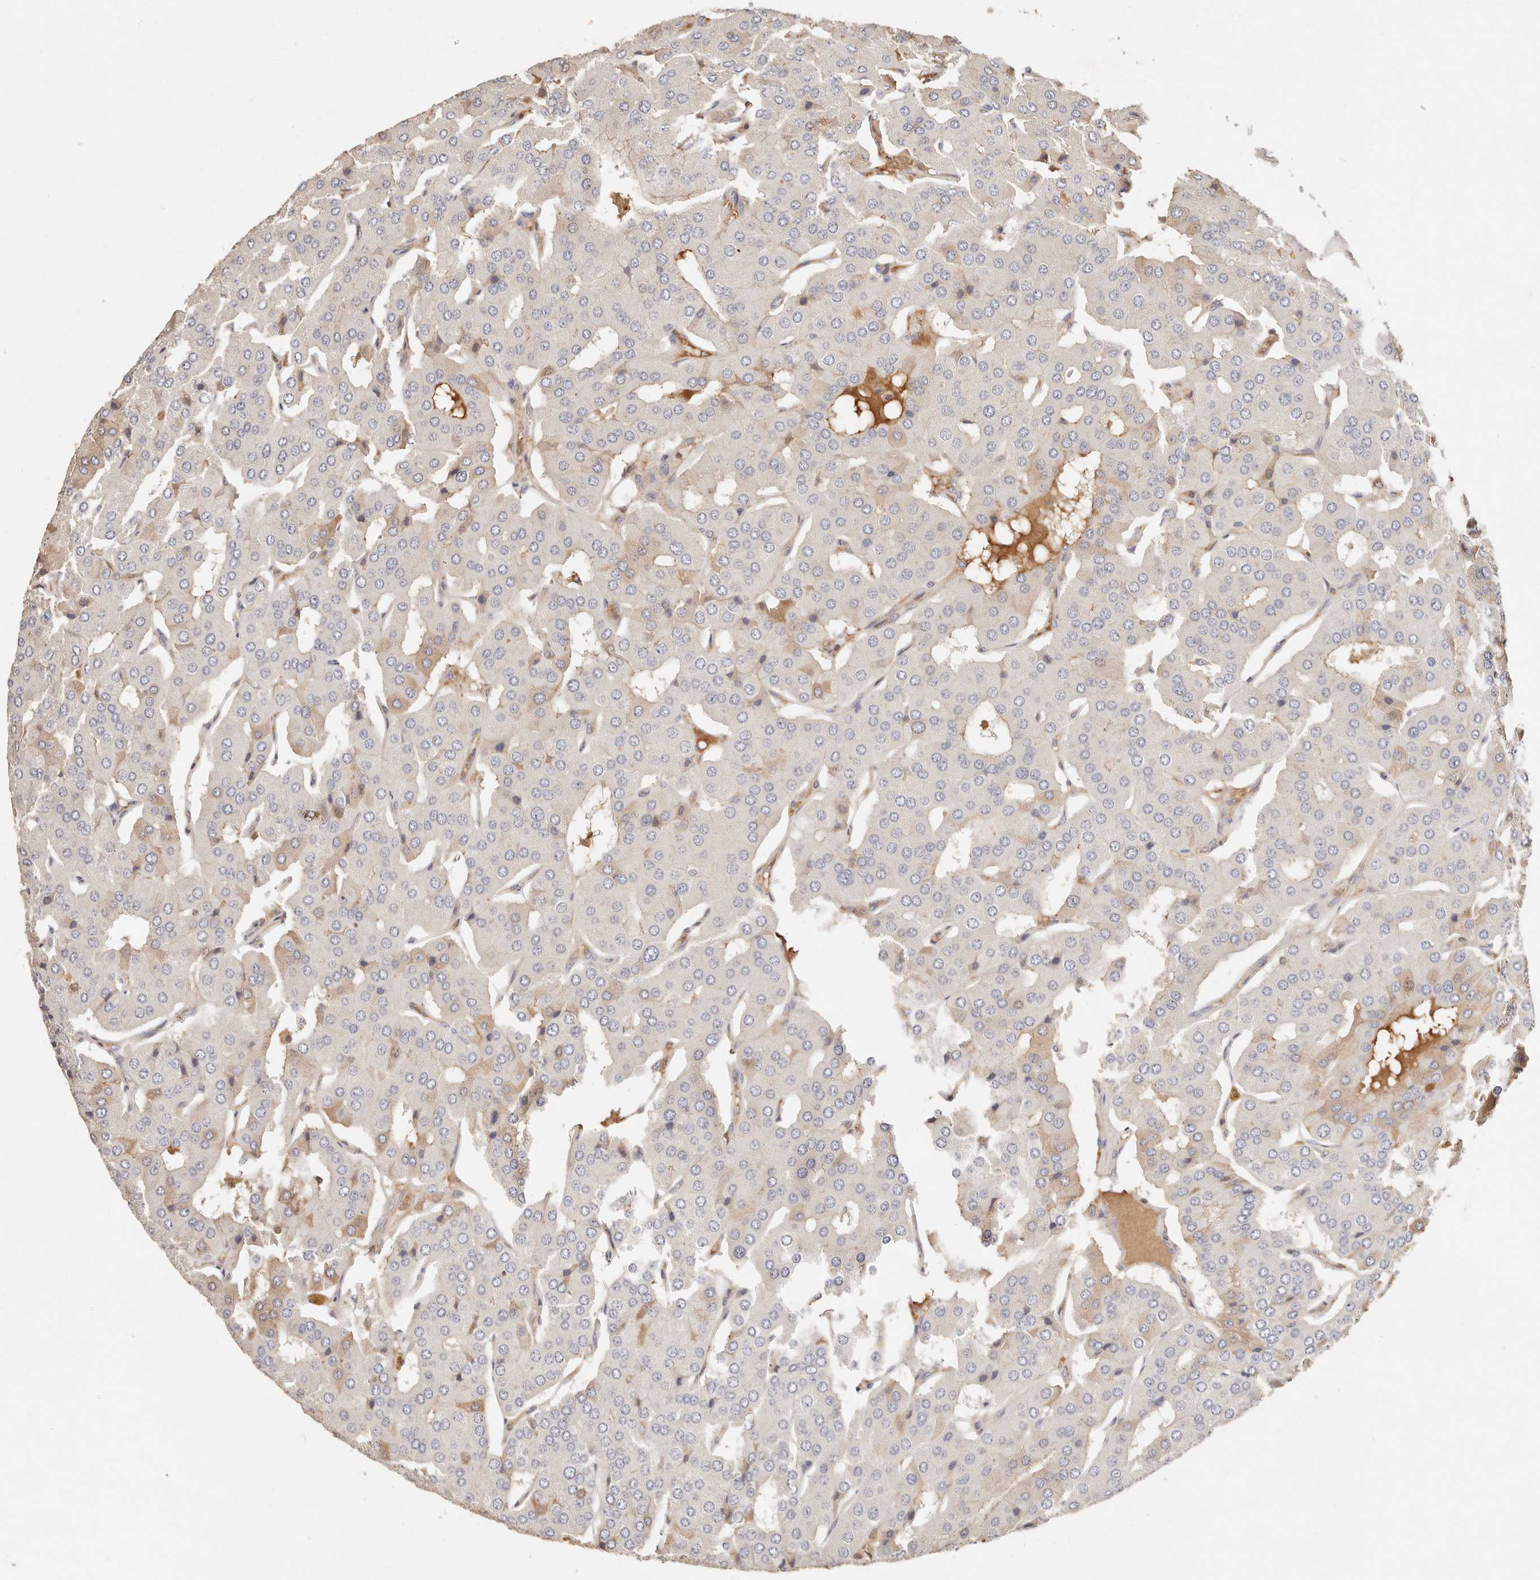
{"staining": {"intensity": "moderate", "quantity": "<25%", "location": "cytoplasmic/membranous"}, "tissue": "parathyroid gland", "cell_type": "Glandular cells", "image_type": "normal", "snomed": [{"axis": "morphology", "description": "Normal tissue, NOS"}, {"axis": "morphology", "description": "Adenoma, NOS"}, {"axis": "topography", "description": "Parathyroid gland"}], "caption": "This photomicrograph displays normal parathyroid gland stained with IHC to label a protein in brown. The cytoplasmic/membranous of glandular cells show moderate positivity for the protein. Nuclei are counter-stained blue.", "gene": "CXADR", "patient": {"sex": "female", "age": 86}}